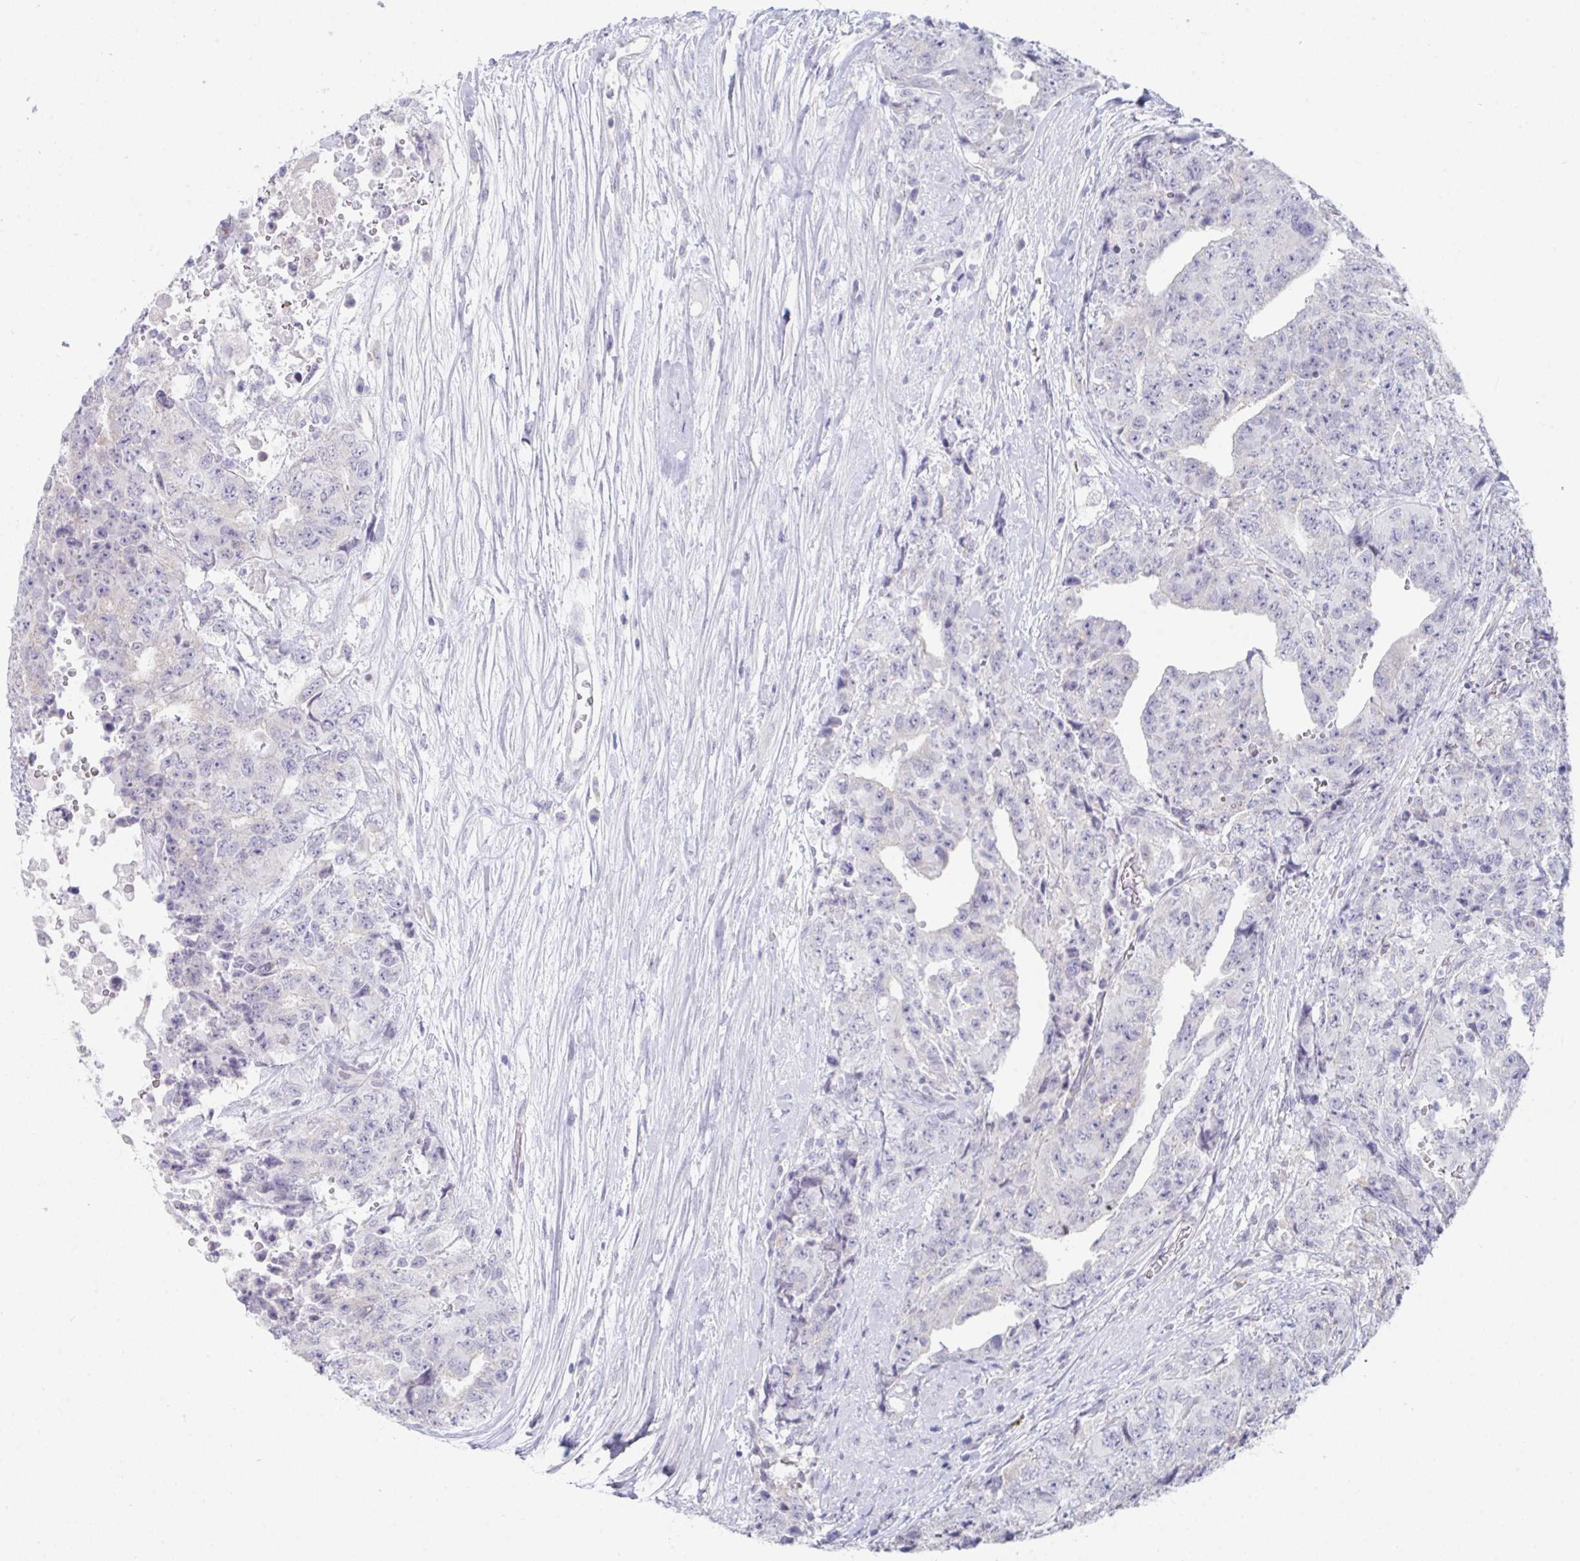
{"staining": {"intensity": "negative", "quantity": "none", "location": "none"}, "tissue": "testis cancer", "cell_type": "Tumor cells", "image_type": "cancer", "snomed": [{"axis": "morphology", "description": "Carcinoma, Embryonal, NOS"}, {"axis": "topography", "description": "Testis"}], "caption": "DAB (3,3'-diaminobenzidine) immunohistochemical staining of testis cancer demonstrates no significant expression in tumor cells.", "gene": "PTPRD", "patient": {"sex": "male", "age": 24}}